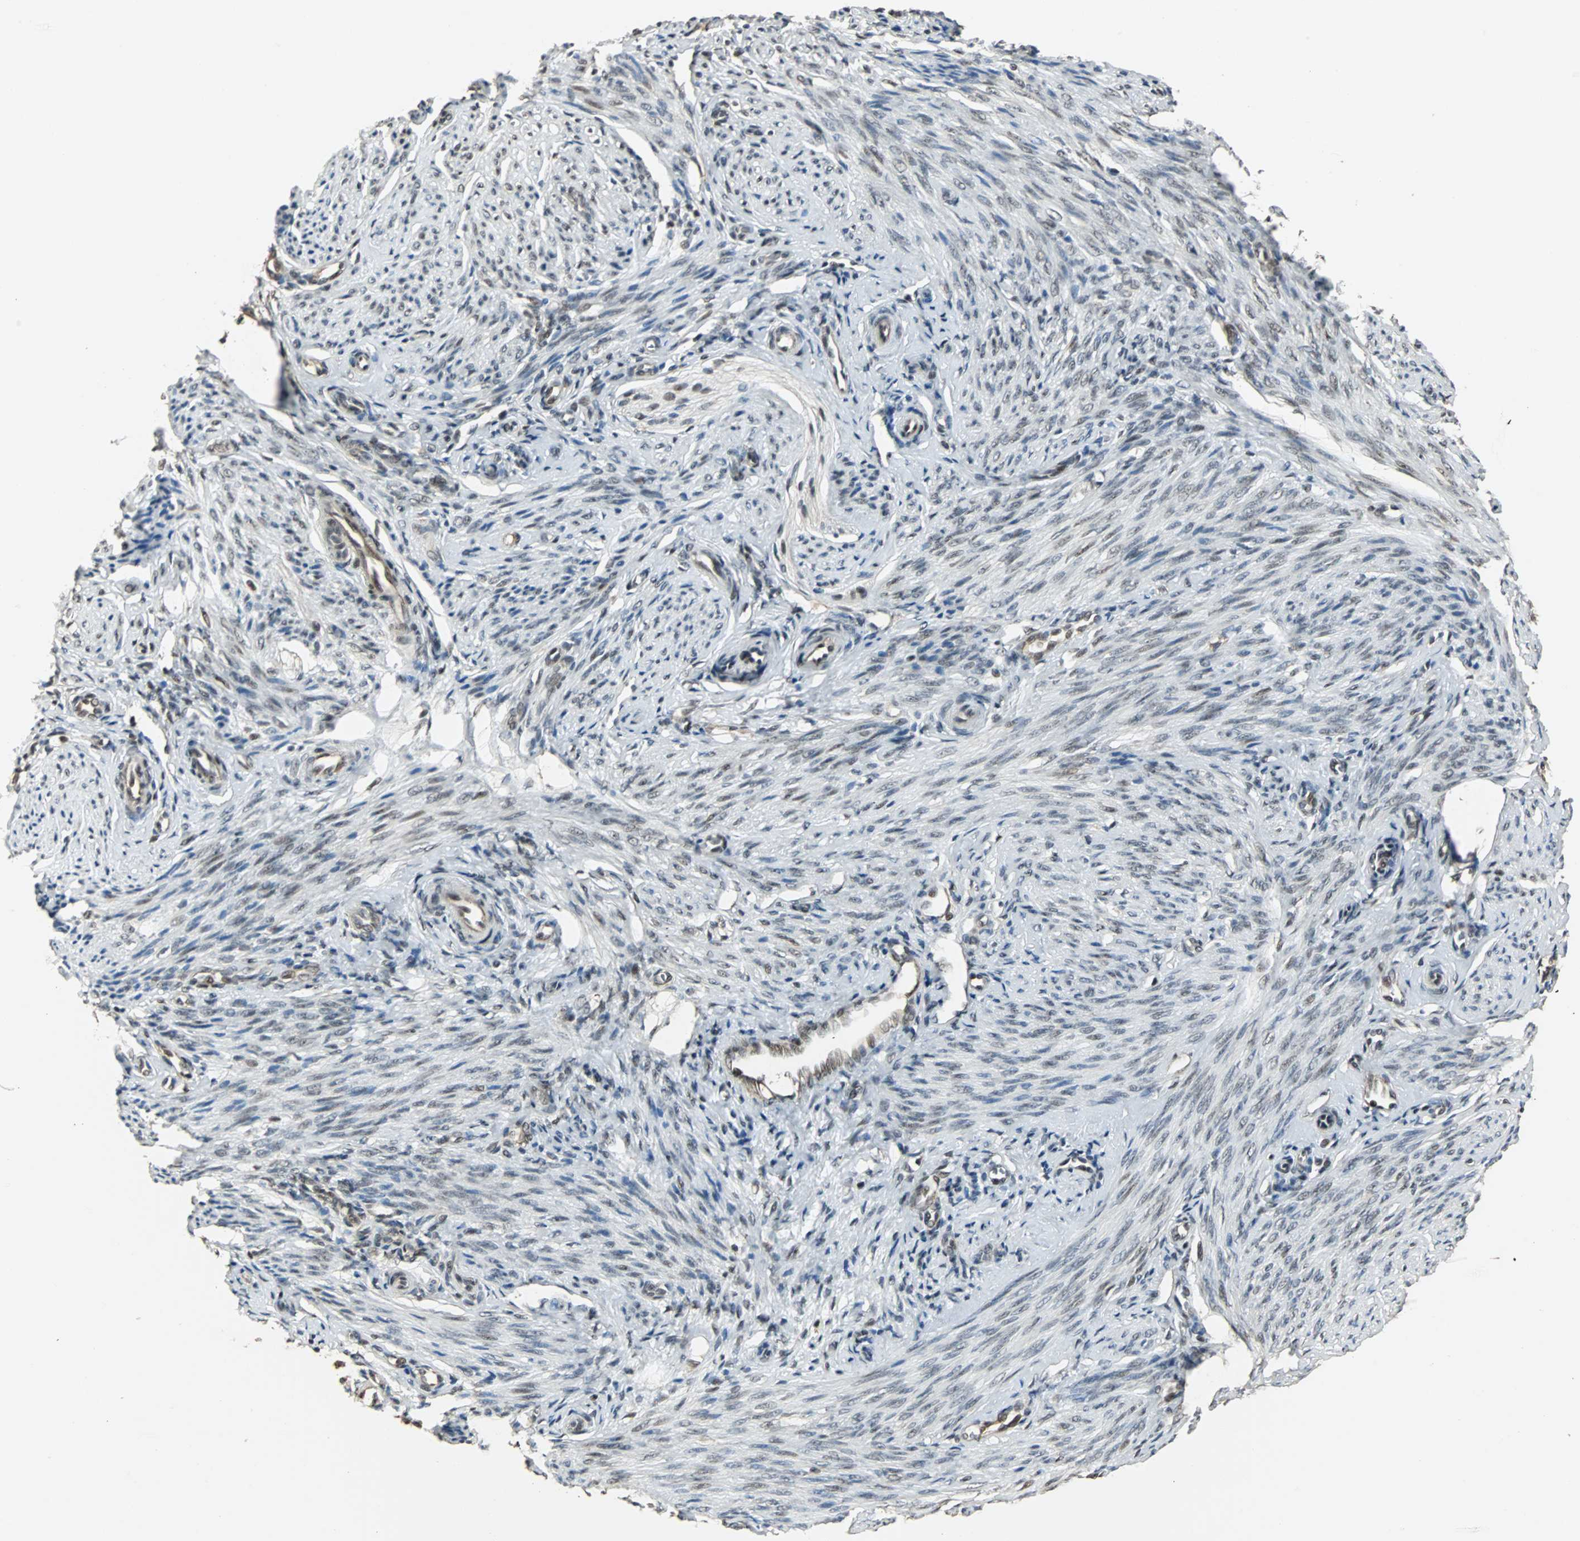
{"staining": {"intensity": "strong", "quantity": "25%-75%", "location": "nuclear"}, "tissue": "endometrium", "cell_type": "Cells in endometrial stroma", "image_type": "normal", "snomed": [{"axis": "morphology", "description": "Normal tissue, NOS"}, {"axis": "topography", "description": "Endometrium"}], "caption": "High-magnification brightfield microscopy of unremarkable endometrium stained with DAB (brown) and counterstained with hematoxylin (blue). cells in endometrial stroma exhibit strong nuclear positivity is seen in about25%-75% of cells.", "gene": "MED4", "patient": {"sex": "female", "age": 27}}